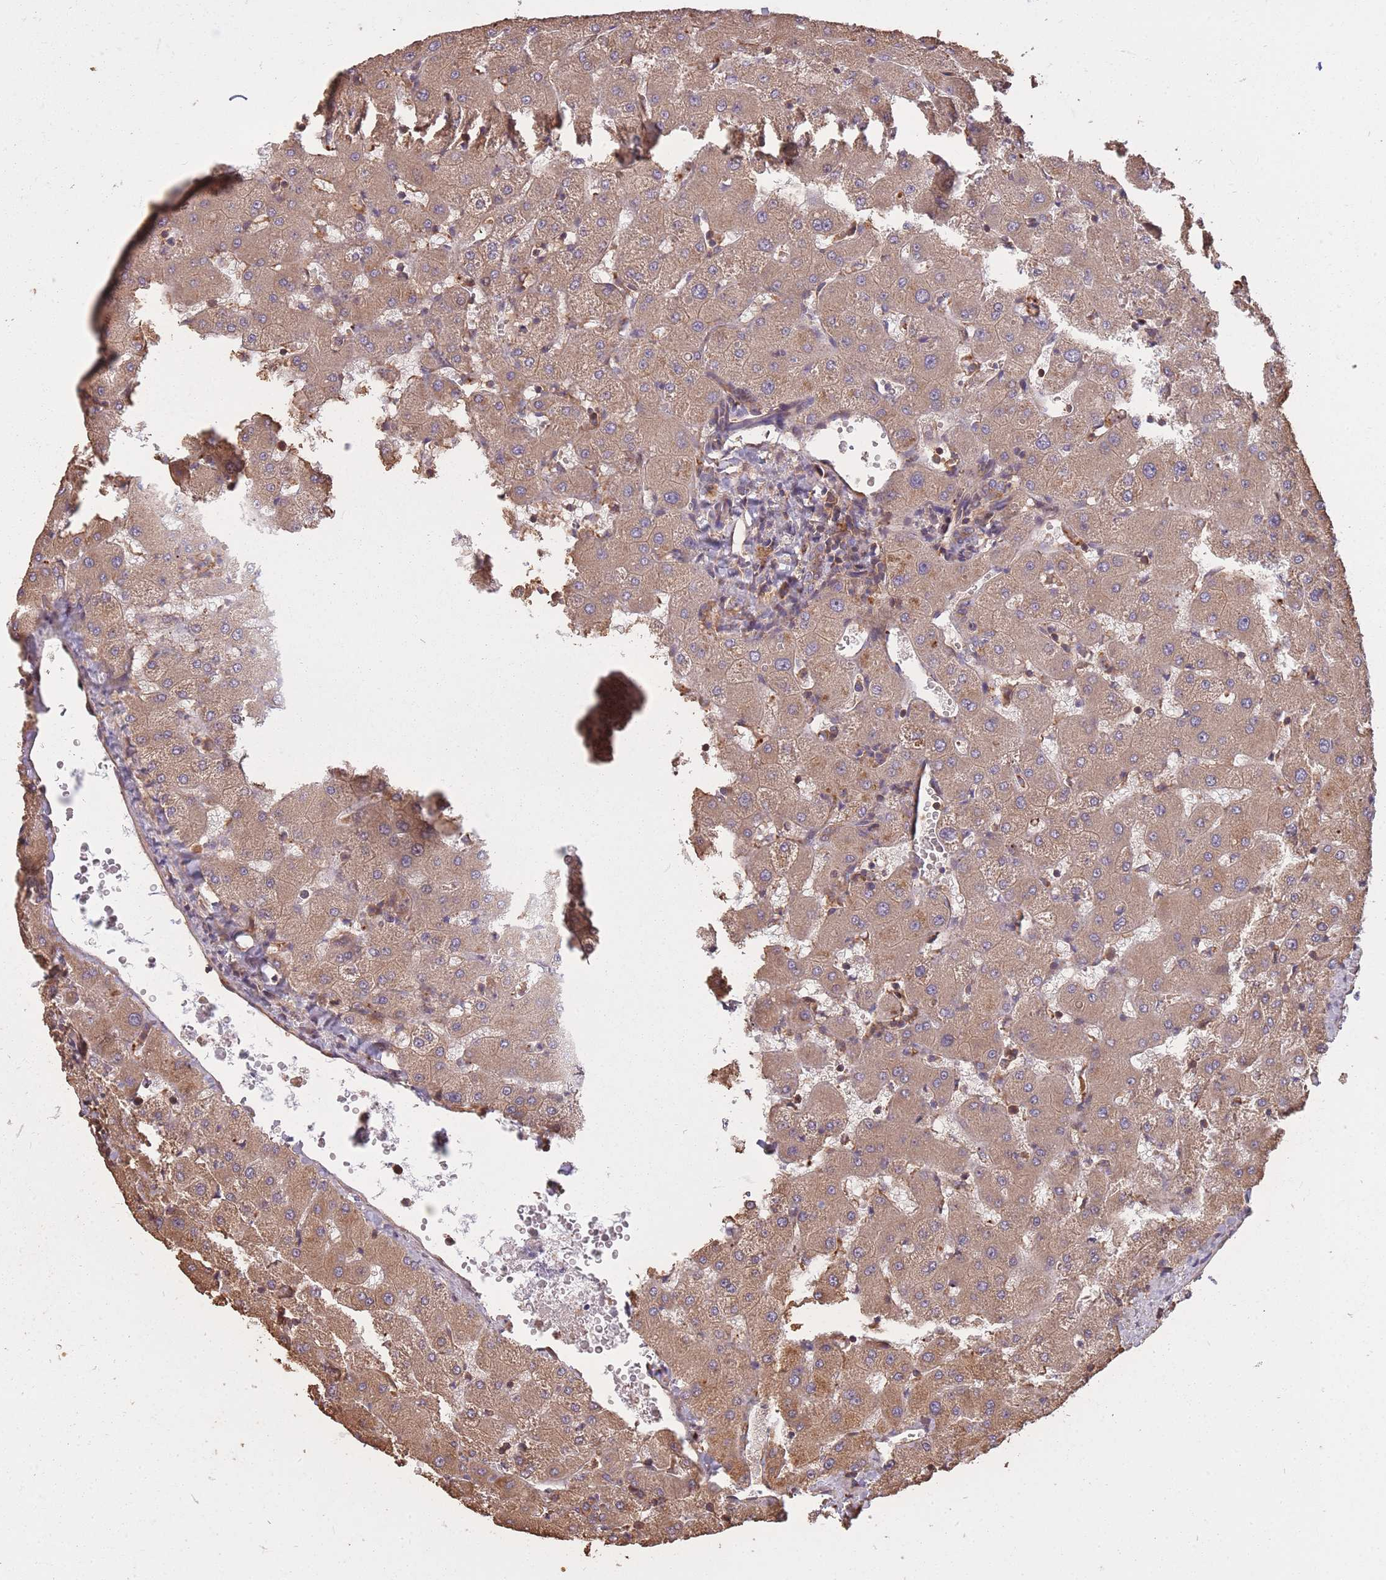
{"staining": {"intensity": "moderate", "quantity": "25%-75%", "location": "cytoplasmic/membranous"}, "tissue": "liver", "cell_type": "Cholangiocytes", "image_type": "normal", "snomed": [{"axis": "morphology", "description": "Normal tissue, NOS"}, {"axis": "topography", "description": "Liver"}], "caption": "Brown immunohistochemical staining in unremarkable liver exhibits moderate cytoplasmic/membranous staining in about 25%-75% of cholangiocytes. Immunohistochemistry stains the protein in brown and the nuclei are stained blue.", "gene": "ARMH3", "patient": {"sex": "female", "age": 63}}